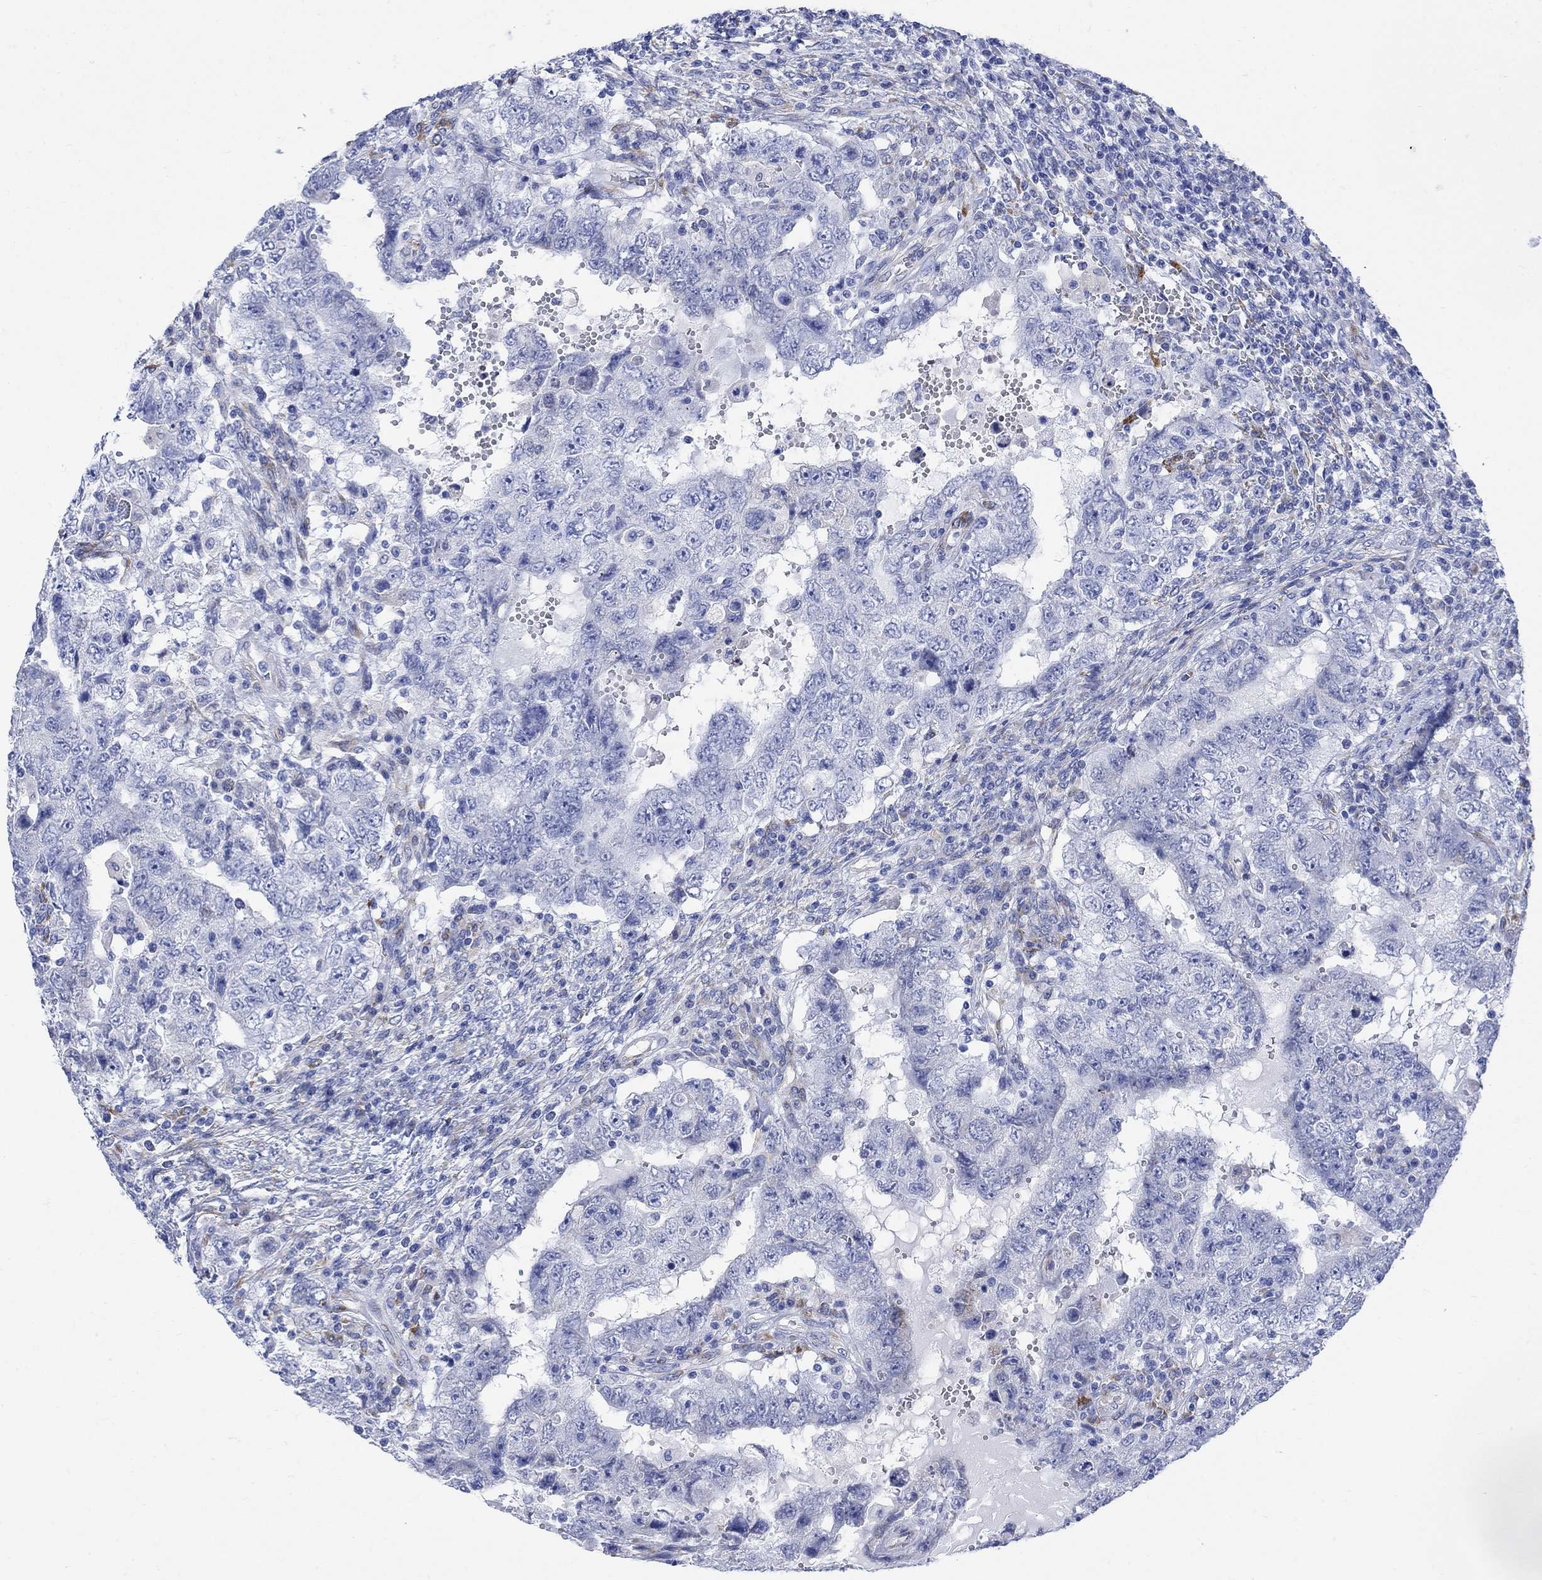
{"staining": {"intensity": "negative", "quantity": "none", "location": "none"}, "tissue": "testis cancer", "cell_type": "Tumor cells", "image_type": "cancer", "snomed": [{"axis": "morphology", "description": "Carcinoma, Embryonal, NOS"}, {"axis": "topography", "description": "Testis"}], "caption": "High power microscopy photomicrograph of an immunohistochemistry image of testis cancer, revealing no significant staining in tumor cells. (DAB IHC with hematoxylin counter stain).", "gene": "MYL1", "patient": {"sex": "male", "age": 26}}